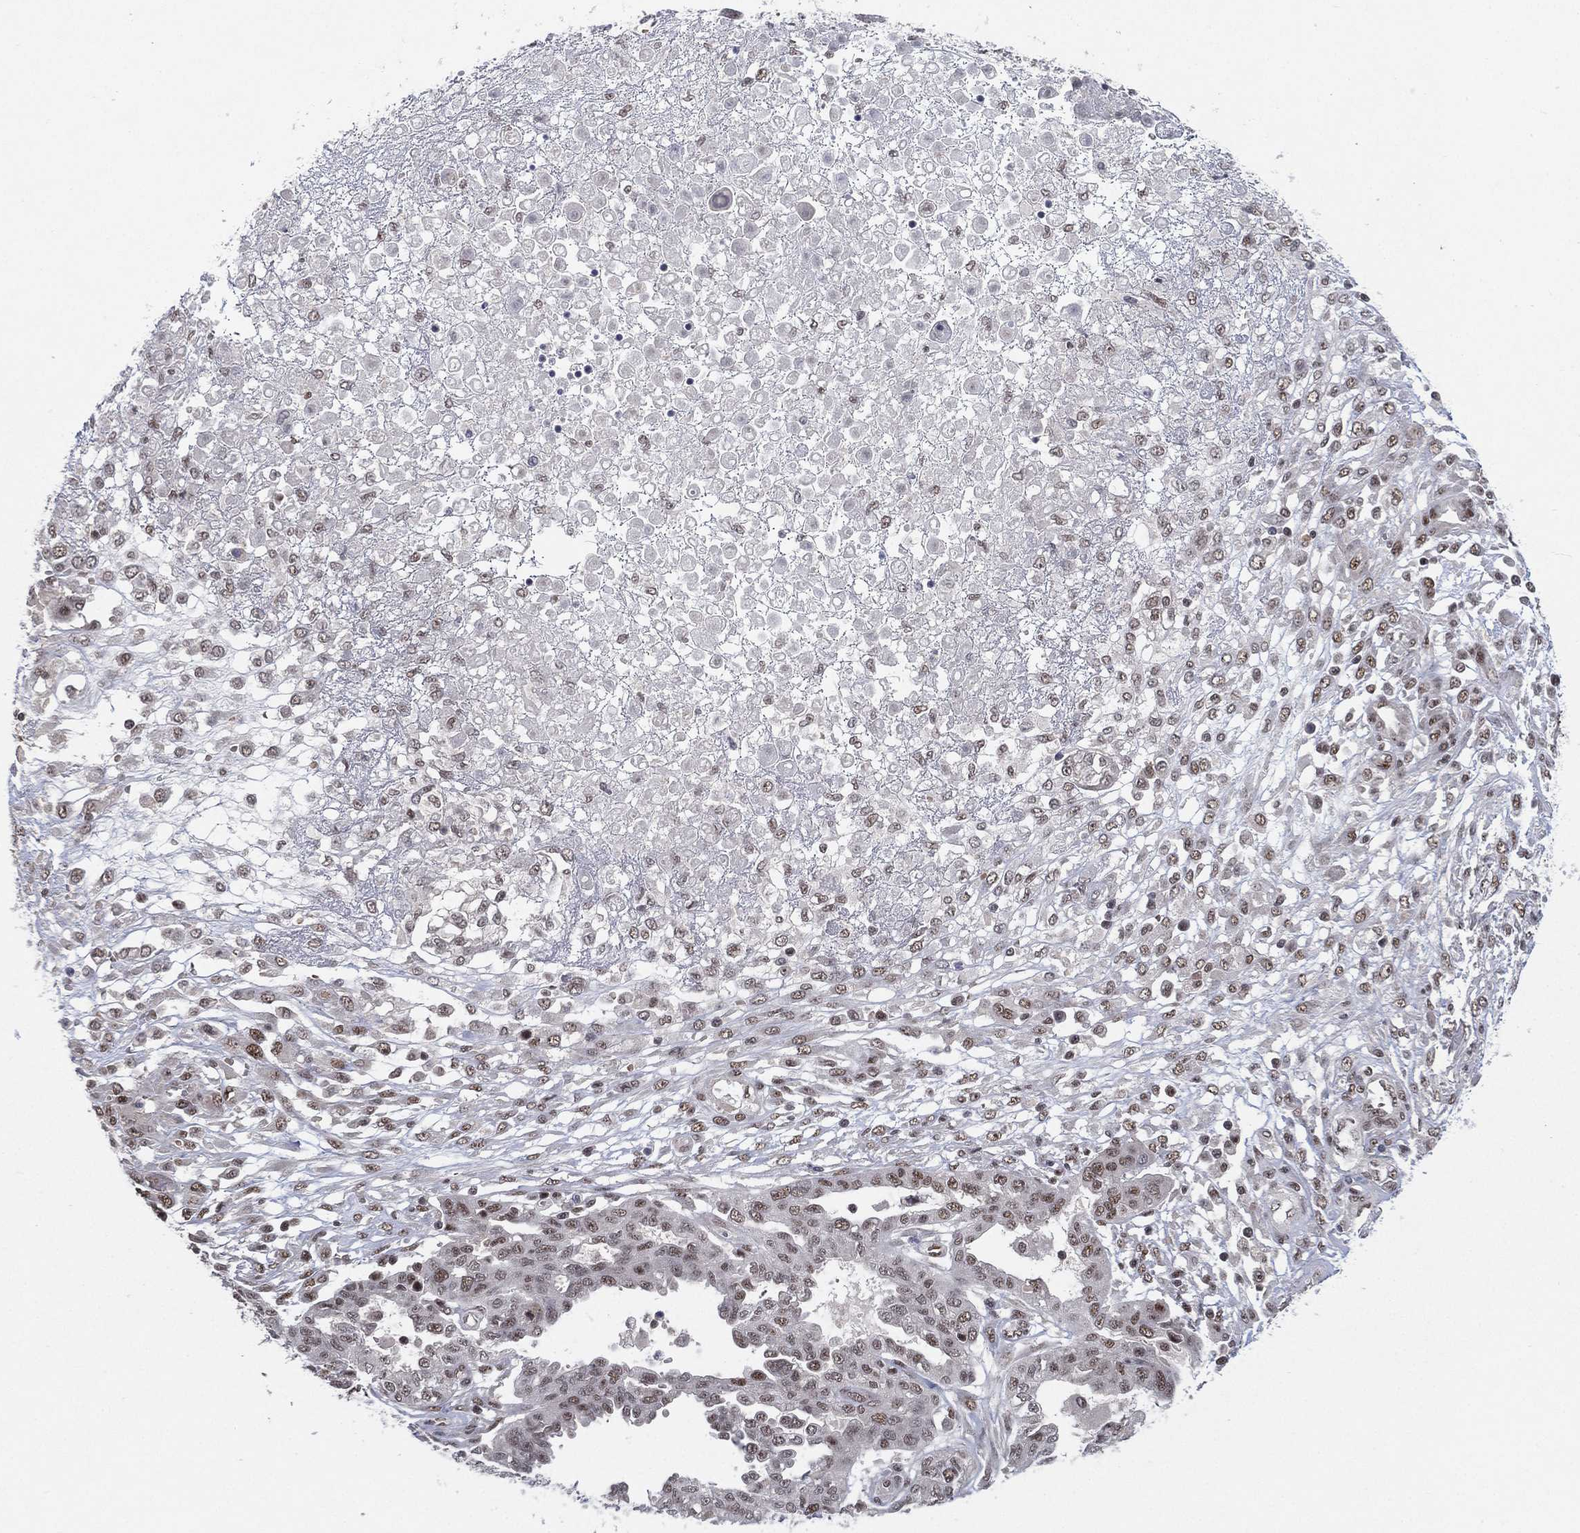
{"staining": {"intensity": "moderate", "quantity": "<25%", "location": "nuclear"}, "tissue": "ovarian cancer", "cell_type": "Tumor cells", "image_type": "cancer", "snomed": [{"axis": "morphology", "description": "Cystadenocarcinoma, serous, NOS"}, {"axis": "topography", "description": "Ovary"}], "caption": "An immunohistochemistry (IHC) micrograph of neoplastic tissue is shown. Protein staining in brown highlights moderate nuclear positivity in ovarian cancer within tumor cells.", "gene": "DGCR8", "patient": {"sex": "female", "age": 67}}